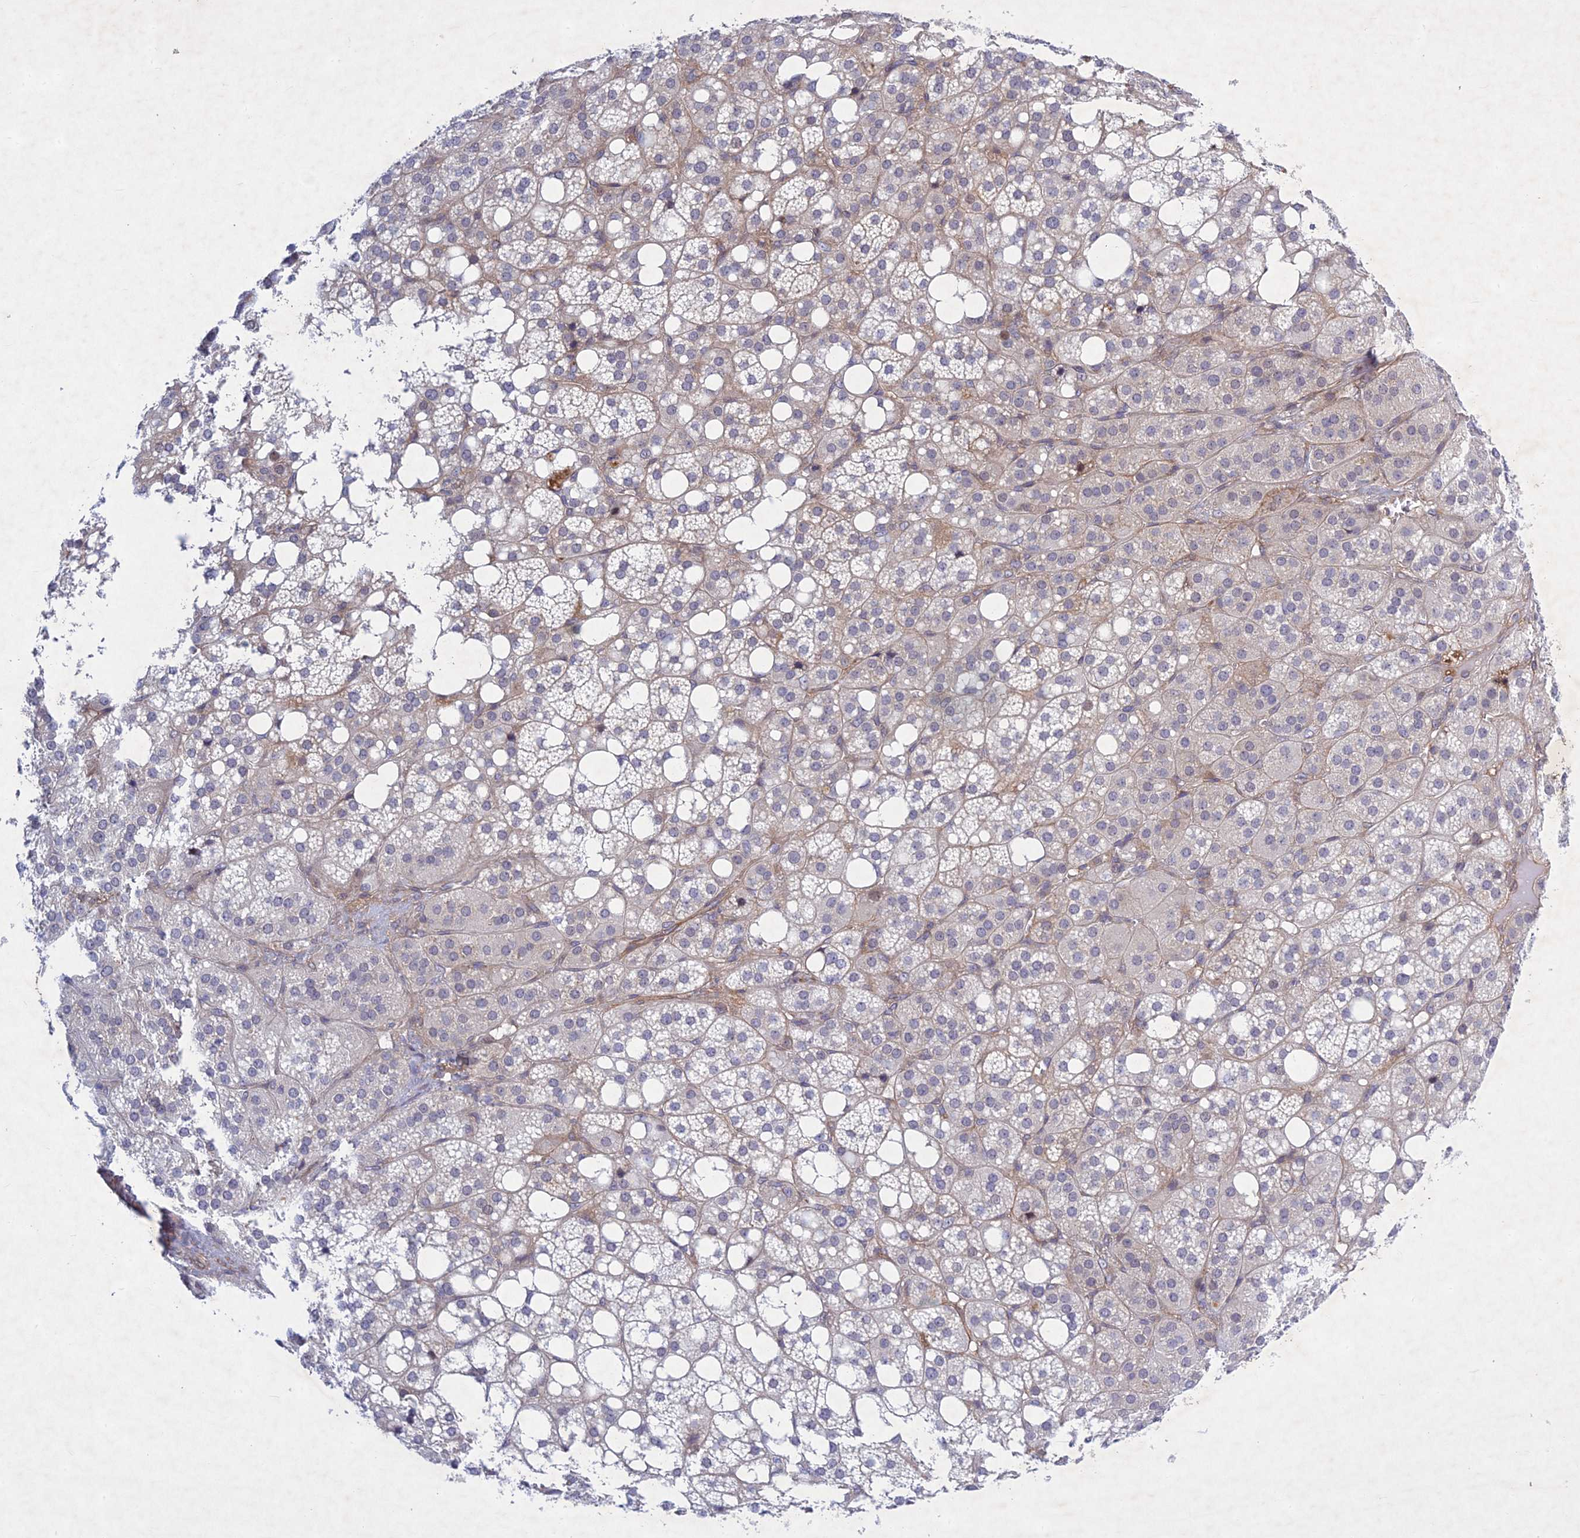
{"staining": {"intensity": "moderate", "quantity": "<25%", "location": "cytoplasmic/membranous"}, "tissue": "adrenal gland", "cell_type": "Glandular cells", "image_type": "normal", "snomed": [{"axis": "morphology", "description": "Normal tissue, NOS"}, {"axis": "topography", "description": "Adrenal gland"}], "caption": "This photomicrograph shows IHC staining of unremarkable human adrenal gland, with low moderate cytoplasmic/membranous staining in about <25% of glandular cells.", "gene": "PTHLH", "patient": {"sex": "female", "age": 59}}